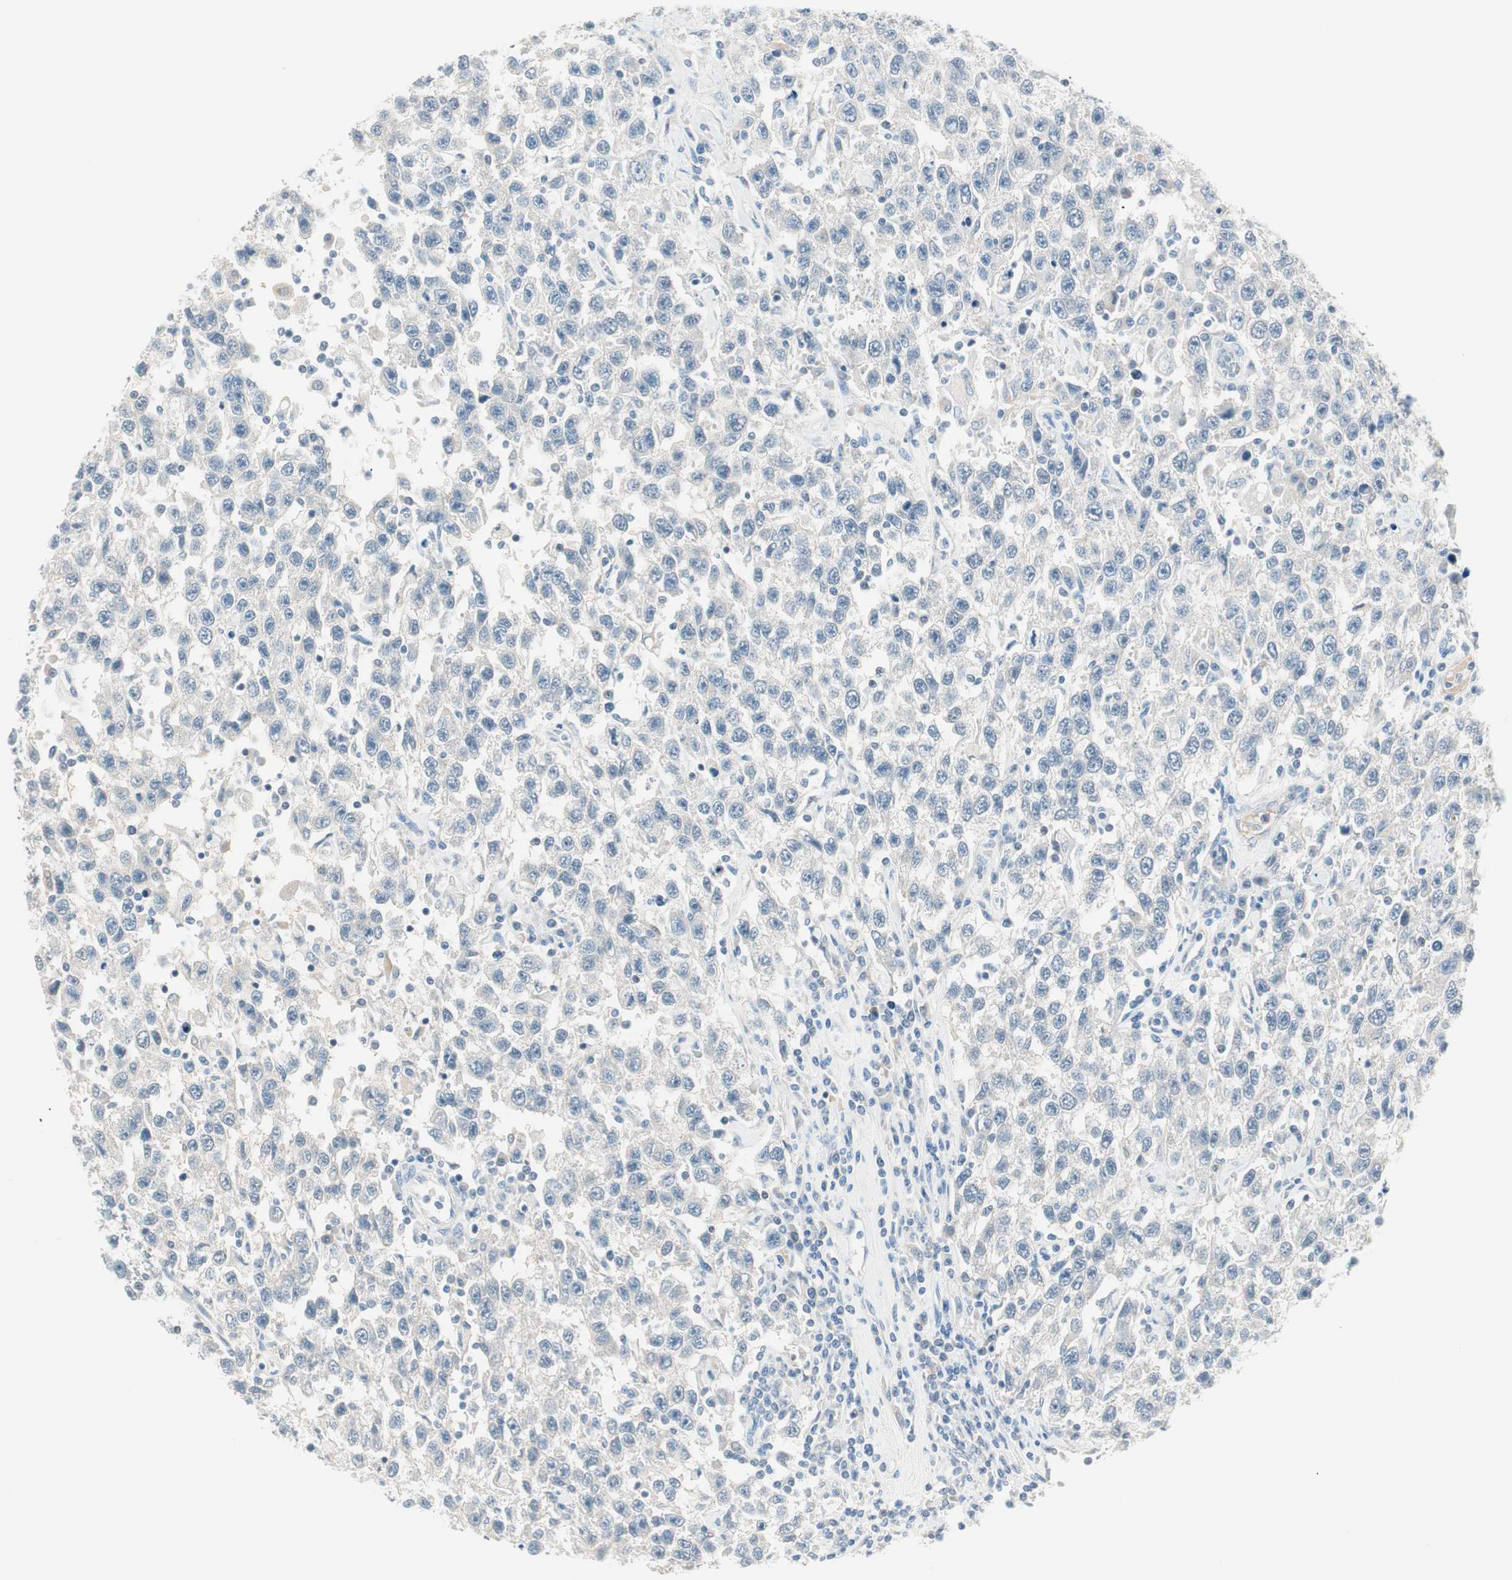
{"staining": {"intensity": "negative", "quantity": "none", "location": "none"}, "tissue": "testis cancer", "cell_type": "Tumor cells", "image_type": "cancer", "snomed": [{"axis": "morphology", "description": "Seminoma, NOS"}, {"axis": "topography", "description": "Testis"}], "caption": "Immunohistochemical staining of seminoma (testis) demonstrates no significant positivity in tumor cells.", "gene": "GNAO1", "patient": {"sex": "male", "age": 41}}